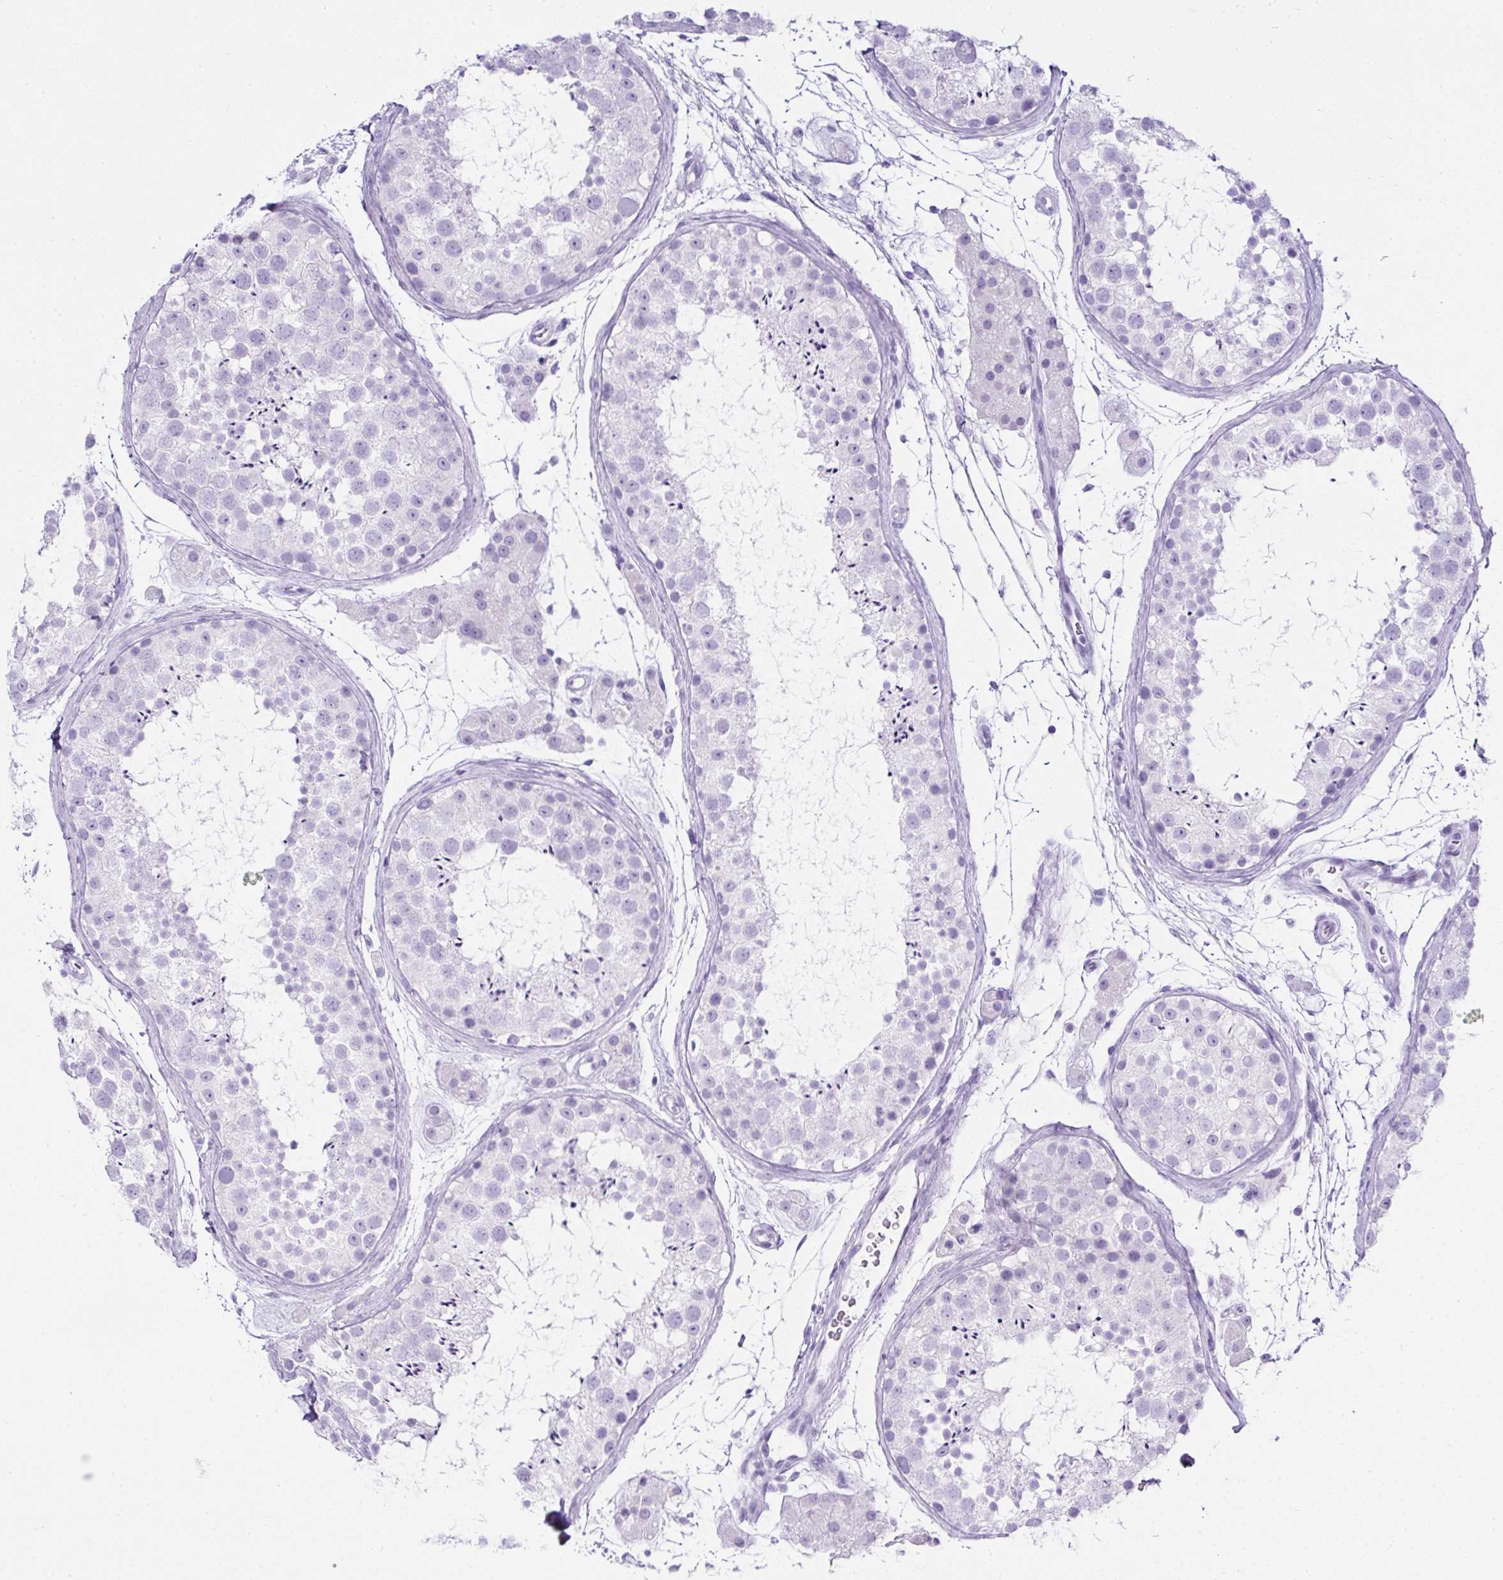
{"staining": {"intensity": "negative", "quantity": "none", "location": "none"}, "tissue": "testis", "cell_type": "Cells in seminiferous ducts", "image_type": "normal", "snomed": [{"axis": "morphology", "description": "Normal tissue, NOS"}, {"axis": "topography", "description": "Testis"}], "caption": "Testis stained for a protein using IHC demonstrates no staining cells in seminiferous ducts.", "gene": "SERPINB3", "patient": {"sex": "male", "age": 41}}